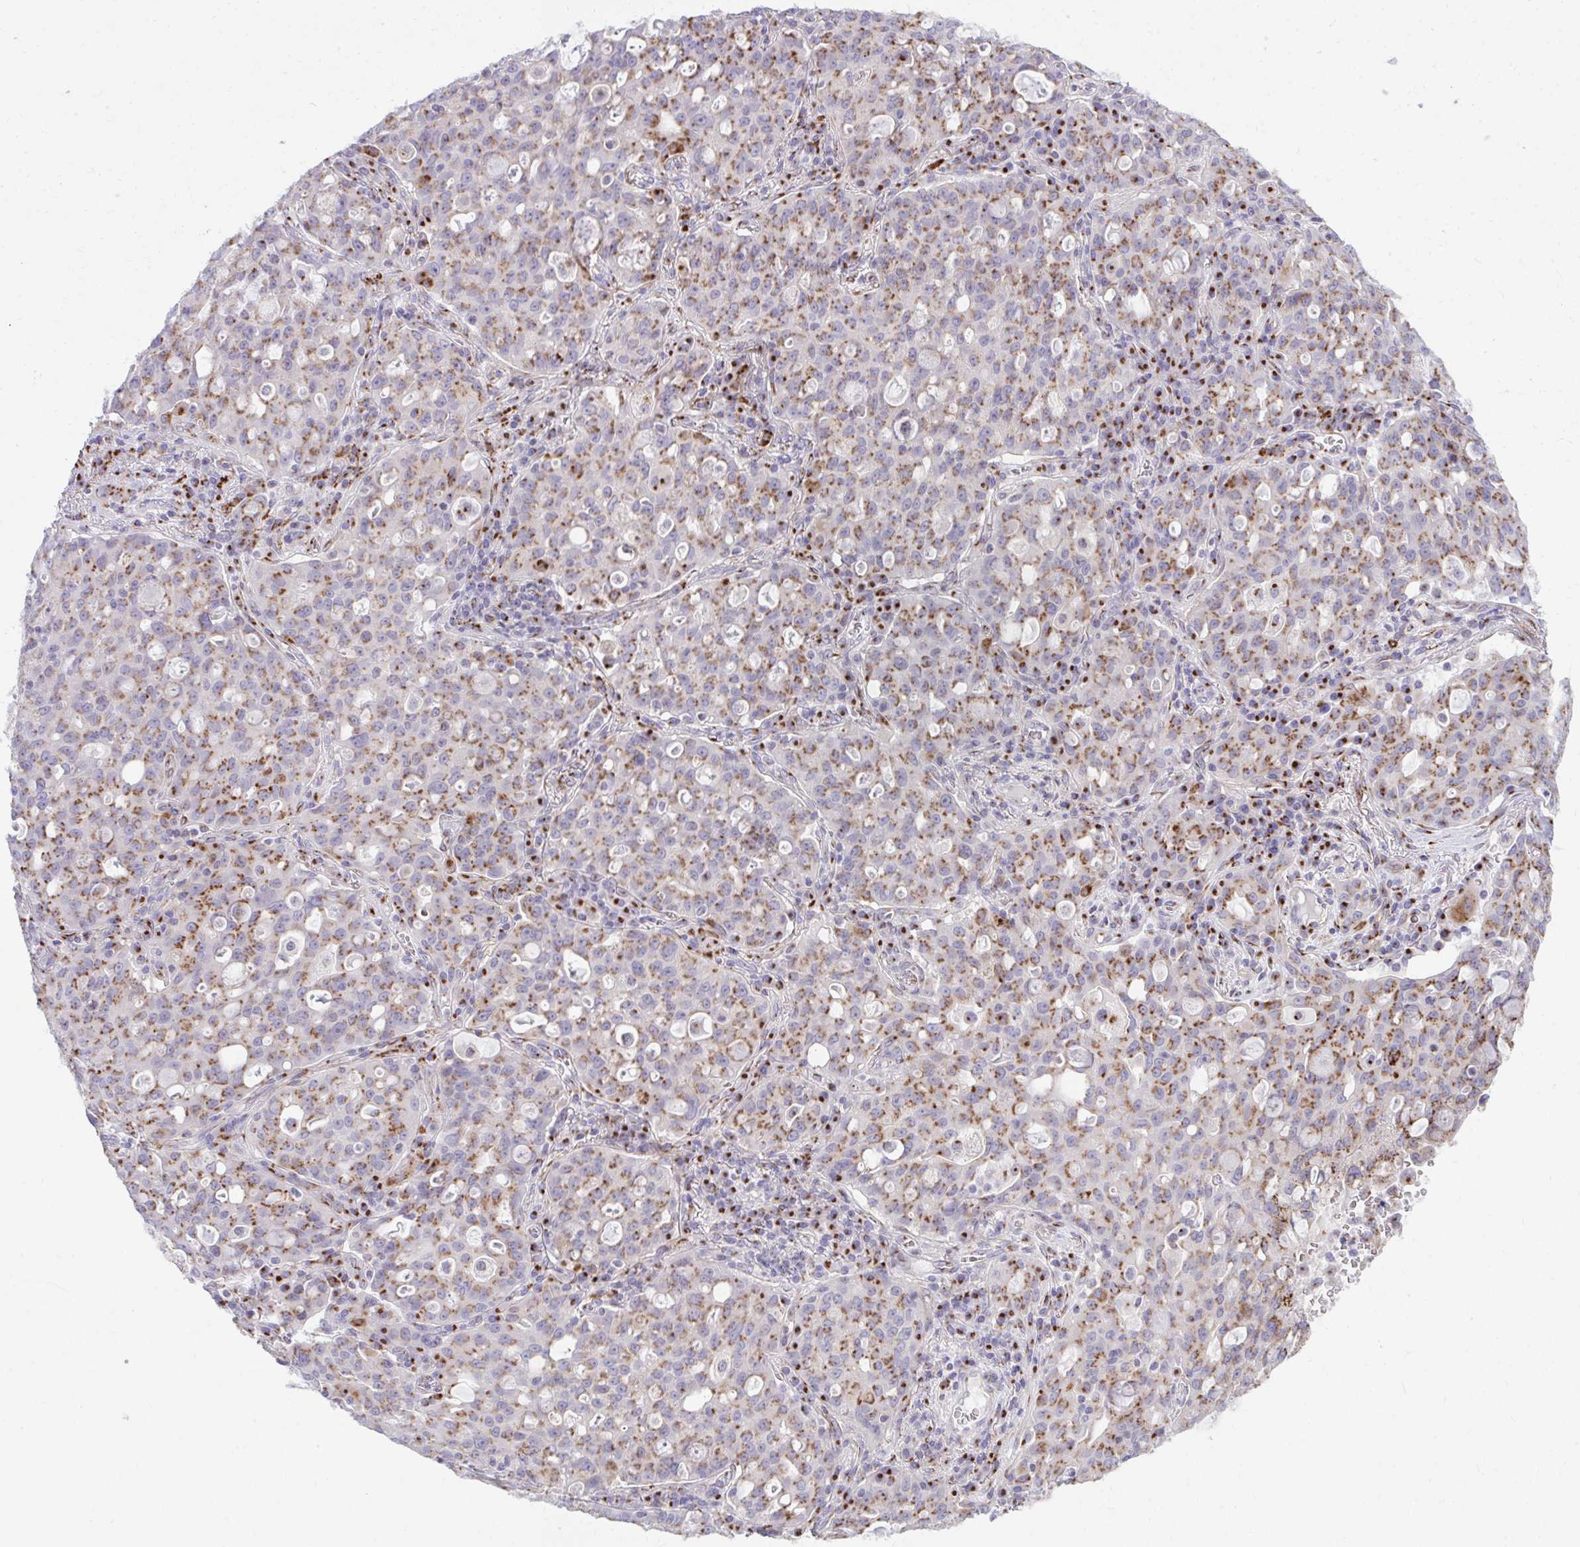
{"staining": {"intensity": "moderate", "quantity": ">75%", "location": "cytoplasmic/membranous"}, "tissue": "lung cancer", "cell_type": "Tumor cells", "image_type": "cancer", "snomed": [{"axis": "morphology", "description": "Adenocarcinoma, NOS"}, {"axis": "topography", "description": "Lung"}], "caption": "High-magnification brightfield microscopy of lung cancer (adenocarcinoma) stained with DAB (3,3'-diaminobenzidine) (brown) and counterstained with hematoxylin (blue). tumor cells exhibit moderate cytoplasmic/membranous expression is present in about>75% of cells.", "gene": "RAB6B", "patient": {"sex": "female", "age": 44}}